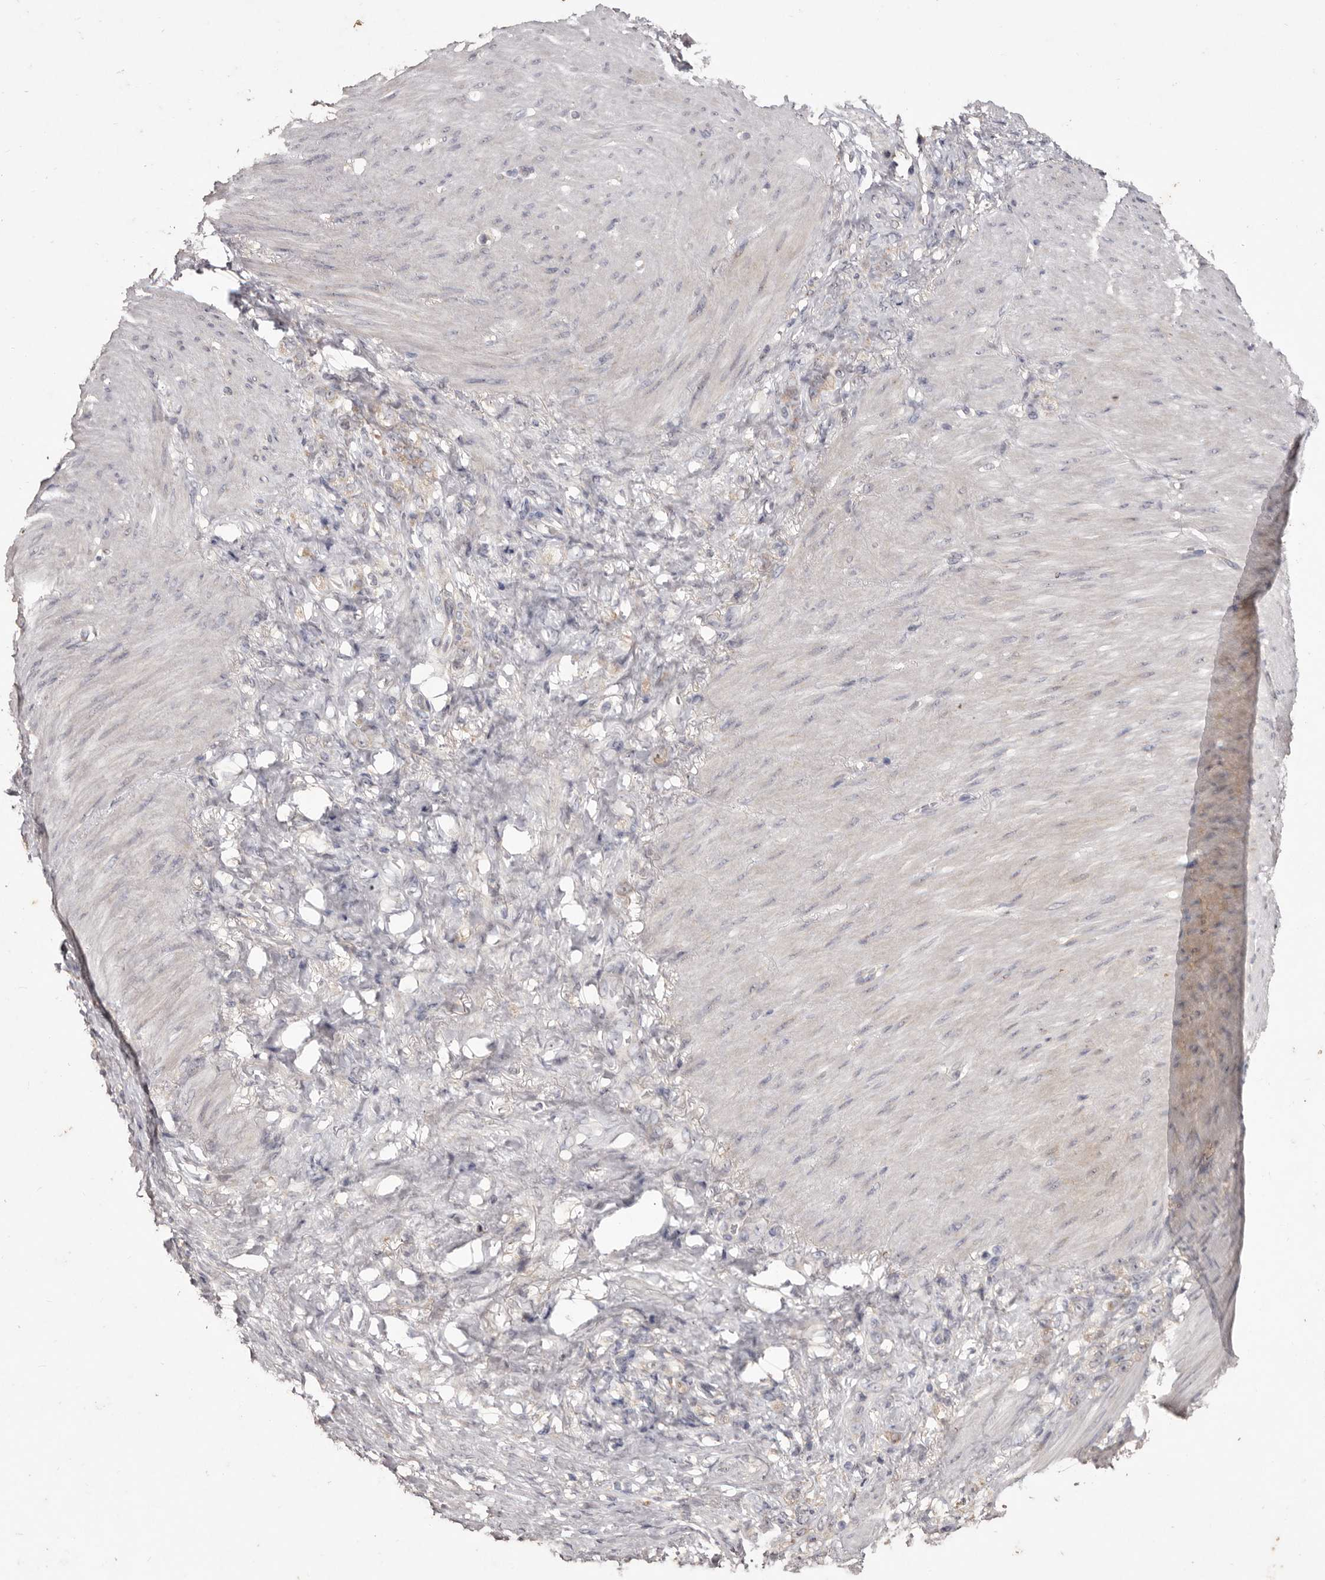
{"staining": {"intensity": "weak", "quantity": "25%-75%", "location": "cytoplasmic/membranous"}, "tissue": "stomach cancer", "cell_type": "Tumor cells", "image_type": "cancer", "snomed": [{"axis": "morphology", "description": "Normal tissue, NOS"}, {"axis": "morphology", "description": "Adenocarcinoma, NOS"}, {"axis": "topography", "description": "Stomach"}], "caption": "A micrograph of human adenocarcinoma (stomach) stained for a protein shows weak cytoplasmic/membranous brown staining in tumor cells.", "gene": "FLAD1", "patient": {"sex": "male", "age": 82}}